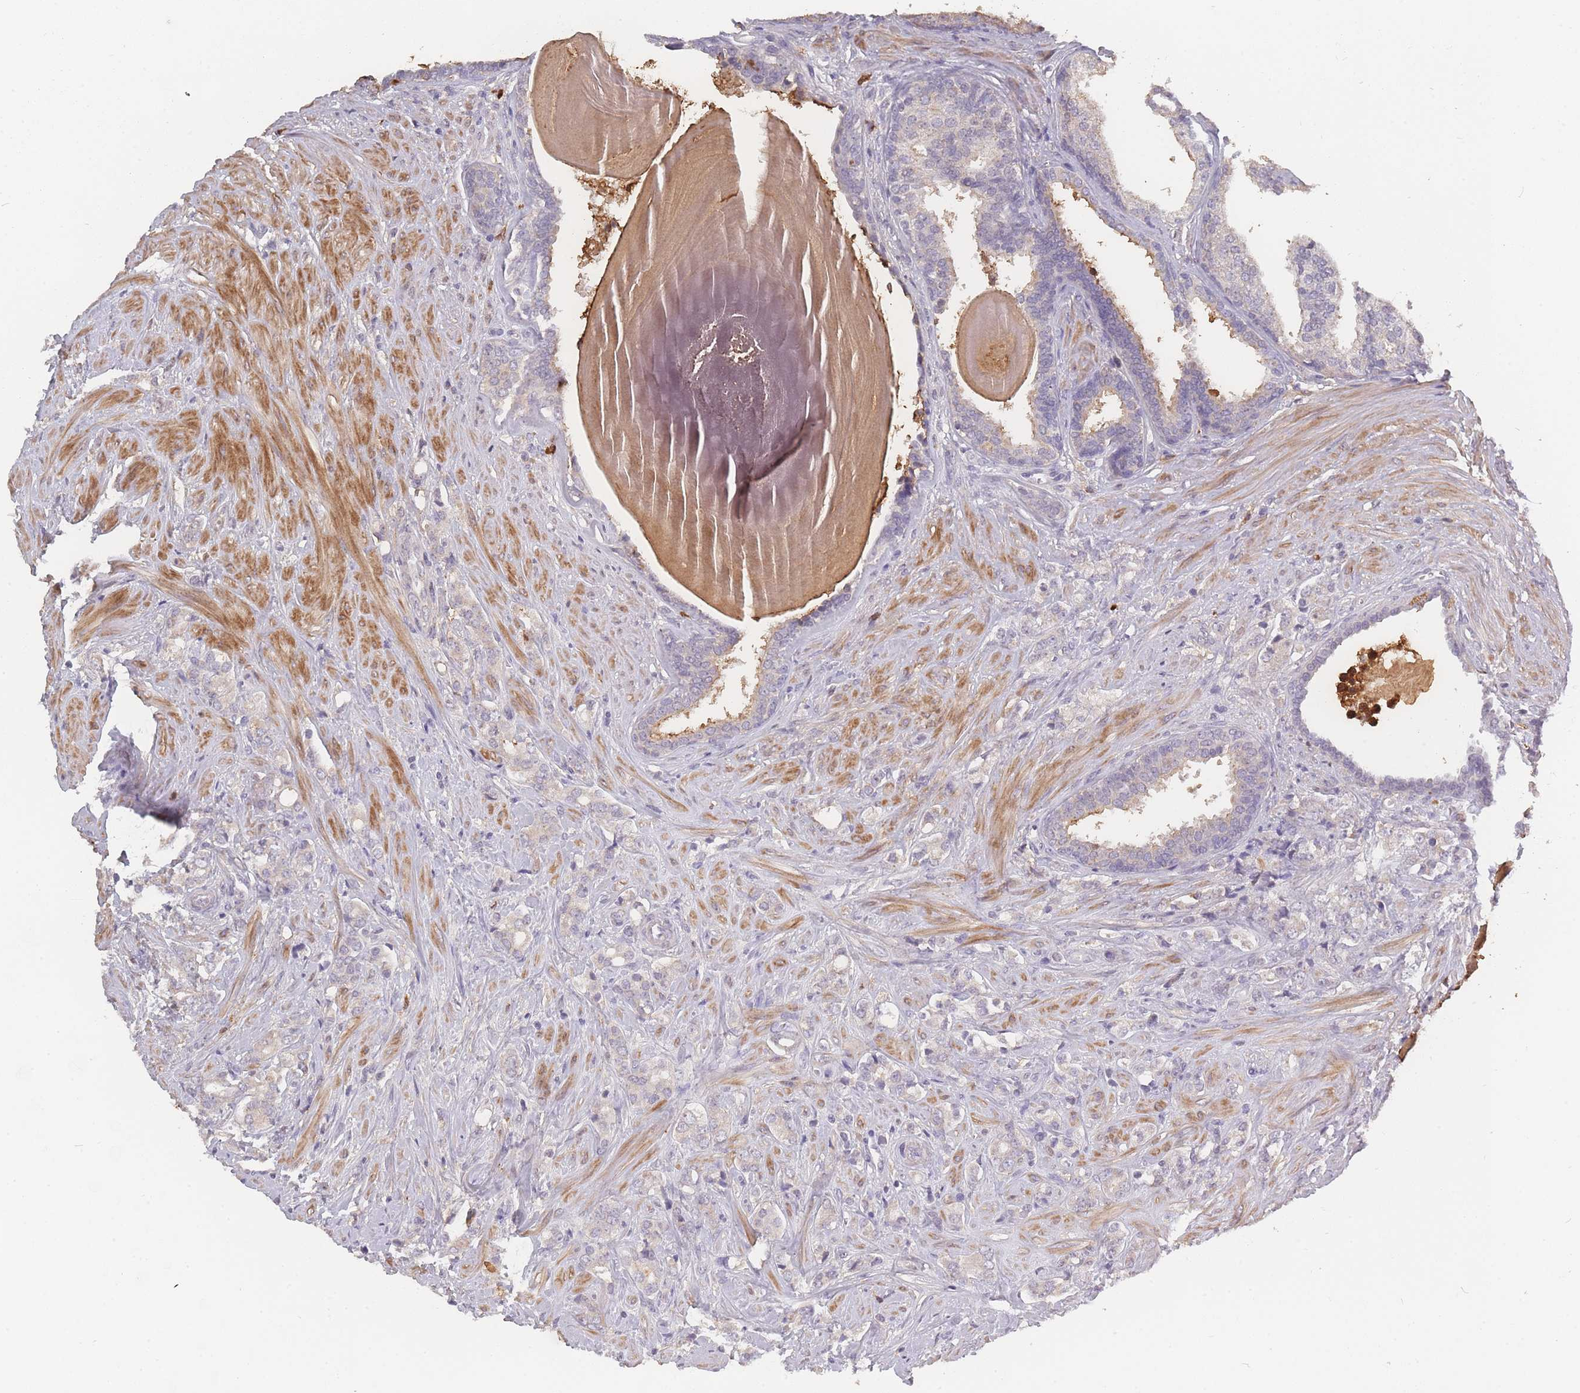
{"staining": {"intensity": "negative", "quantity": "none", "location": "none"}, "tissue": "prostate cancer", "cell_type": "Tumor cells", "image_type": "cancer", "snomed": [{"axis": "morphology", "description": "Adenocarcinoma, High grade"}, {"axis": "topography", "description": "Prostate"}], "caption": "DAB immunohistochemical staining of prostate high-grade adenocarcinoma displays no significant expression in tumor cells.", "gene": "BST1", "patient": {"sex": "male", "age": 62}}